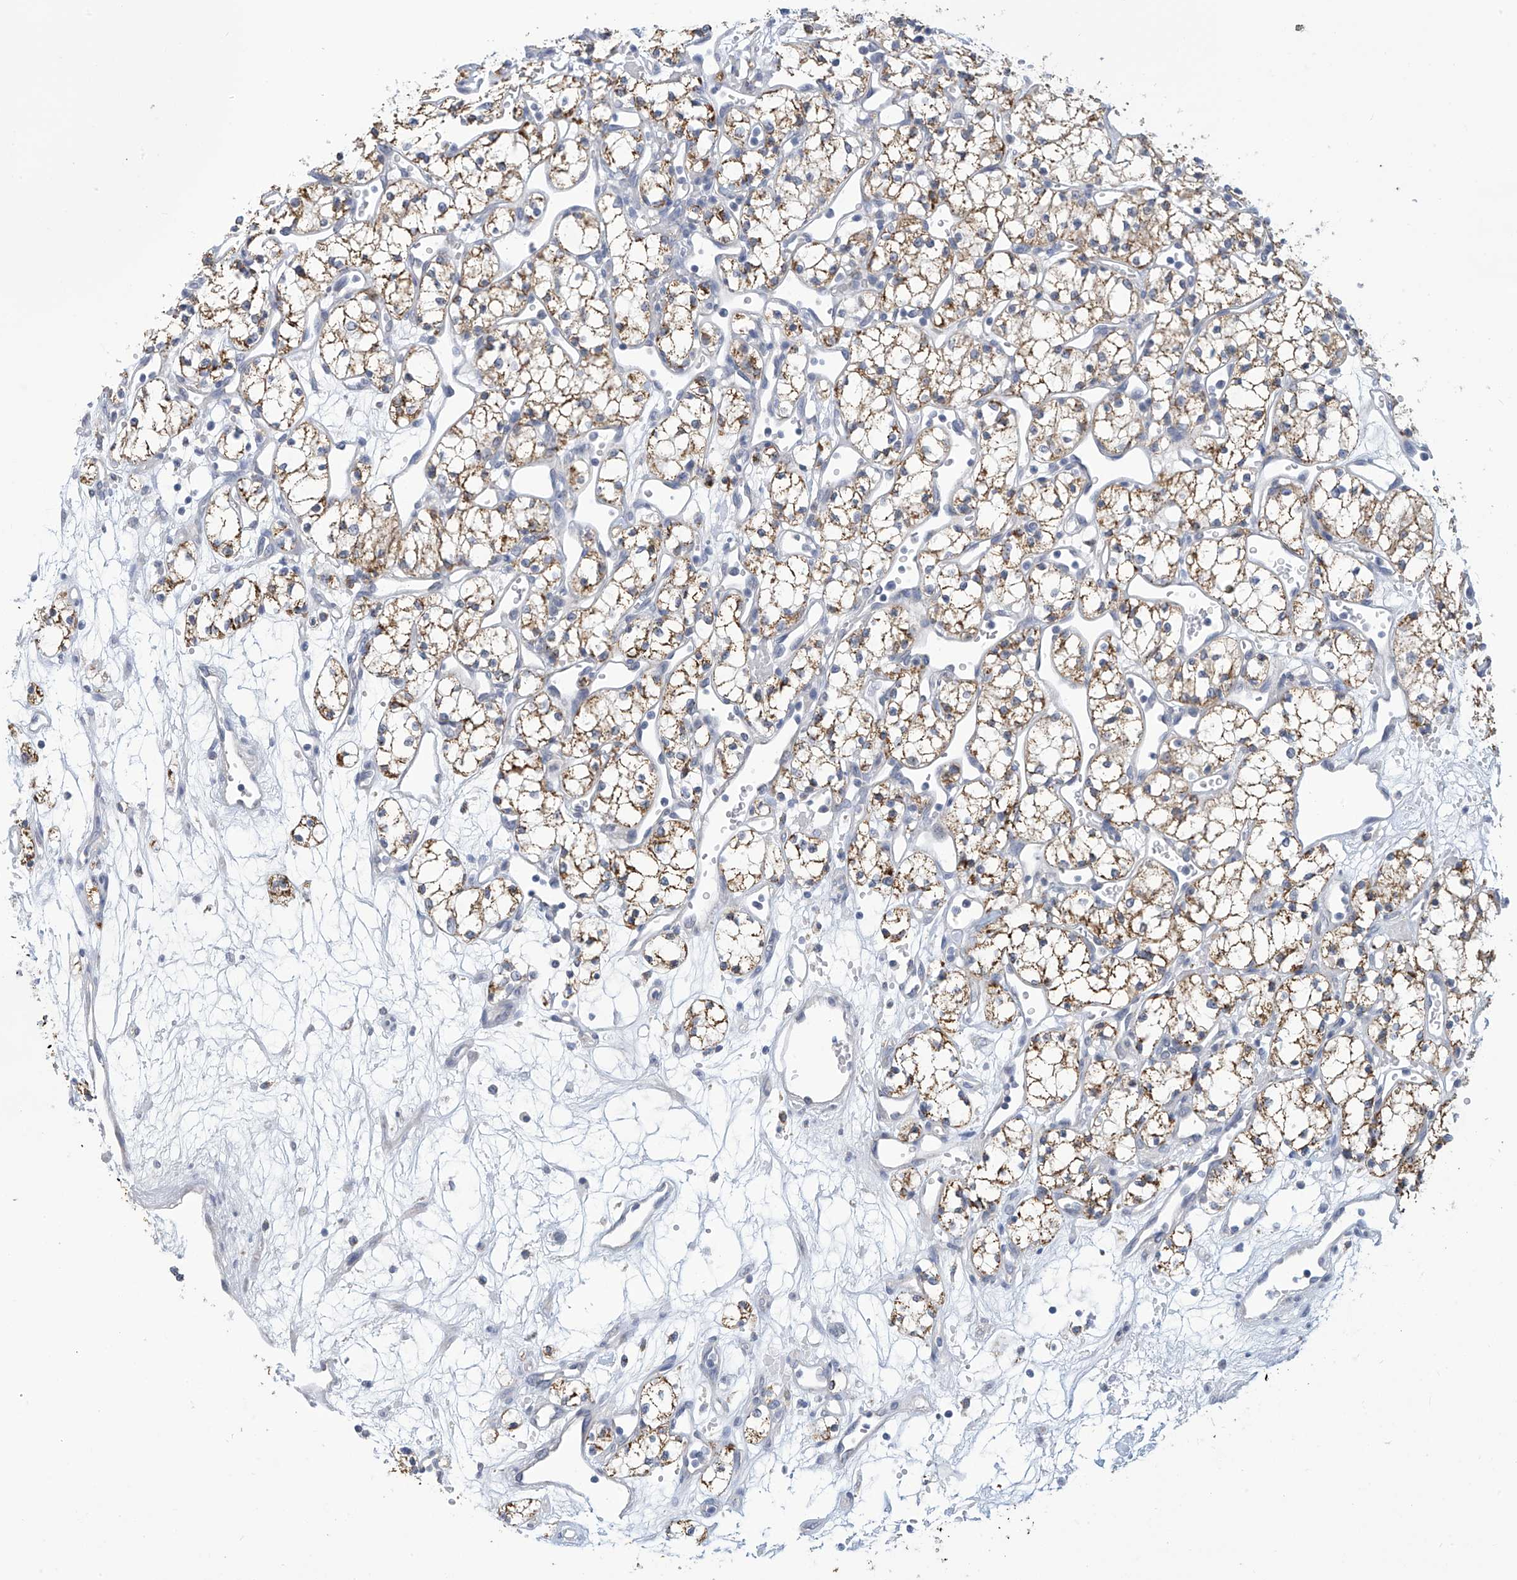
{"staining": {"intensity": "moderate", "quantity": ">75%", "location": "cytoplasmic/membranous"}, "tissue": "renal cancer", "cell_type": "Tumor cells", "image_type": "cancer", "snomed": [{"axis": "morphology", "description": "Adenocarcinoma, NOS"}, {"axis": "topography", "description": "Kidney"}], "caption": "Immunohistochemistry of human renal adenocarcinoma shows medium levels of moderate cytoplasmic/membranous staining in approximately >75% of tumor cells.", "gene": "IBA57", "patient": {"sex": "male", "age": 59}}